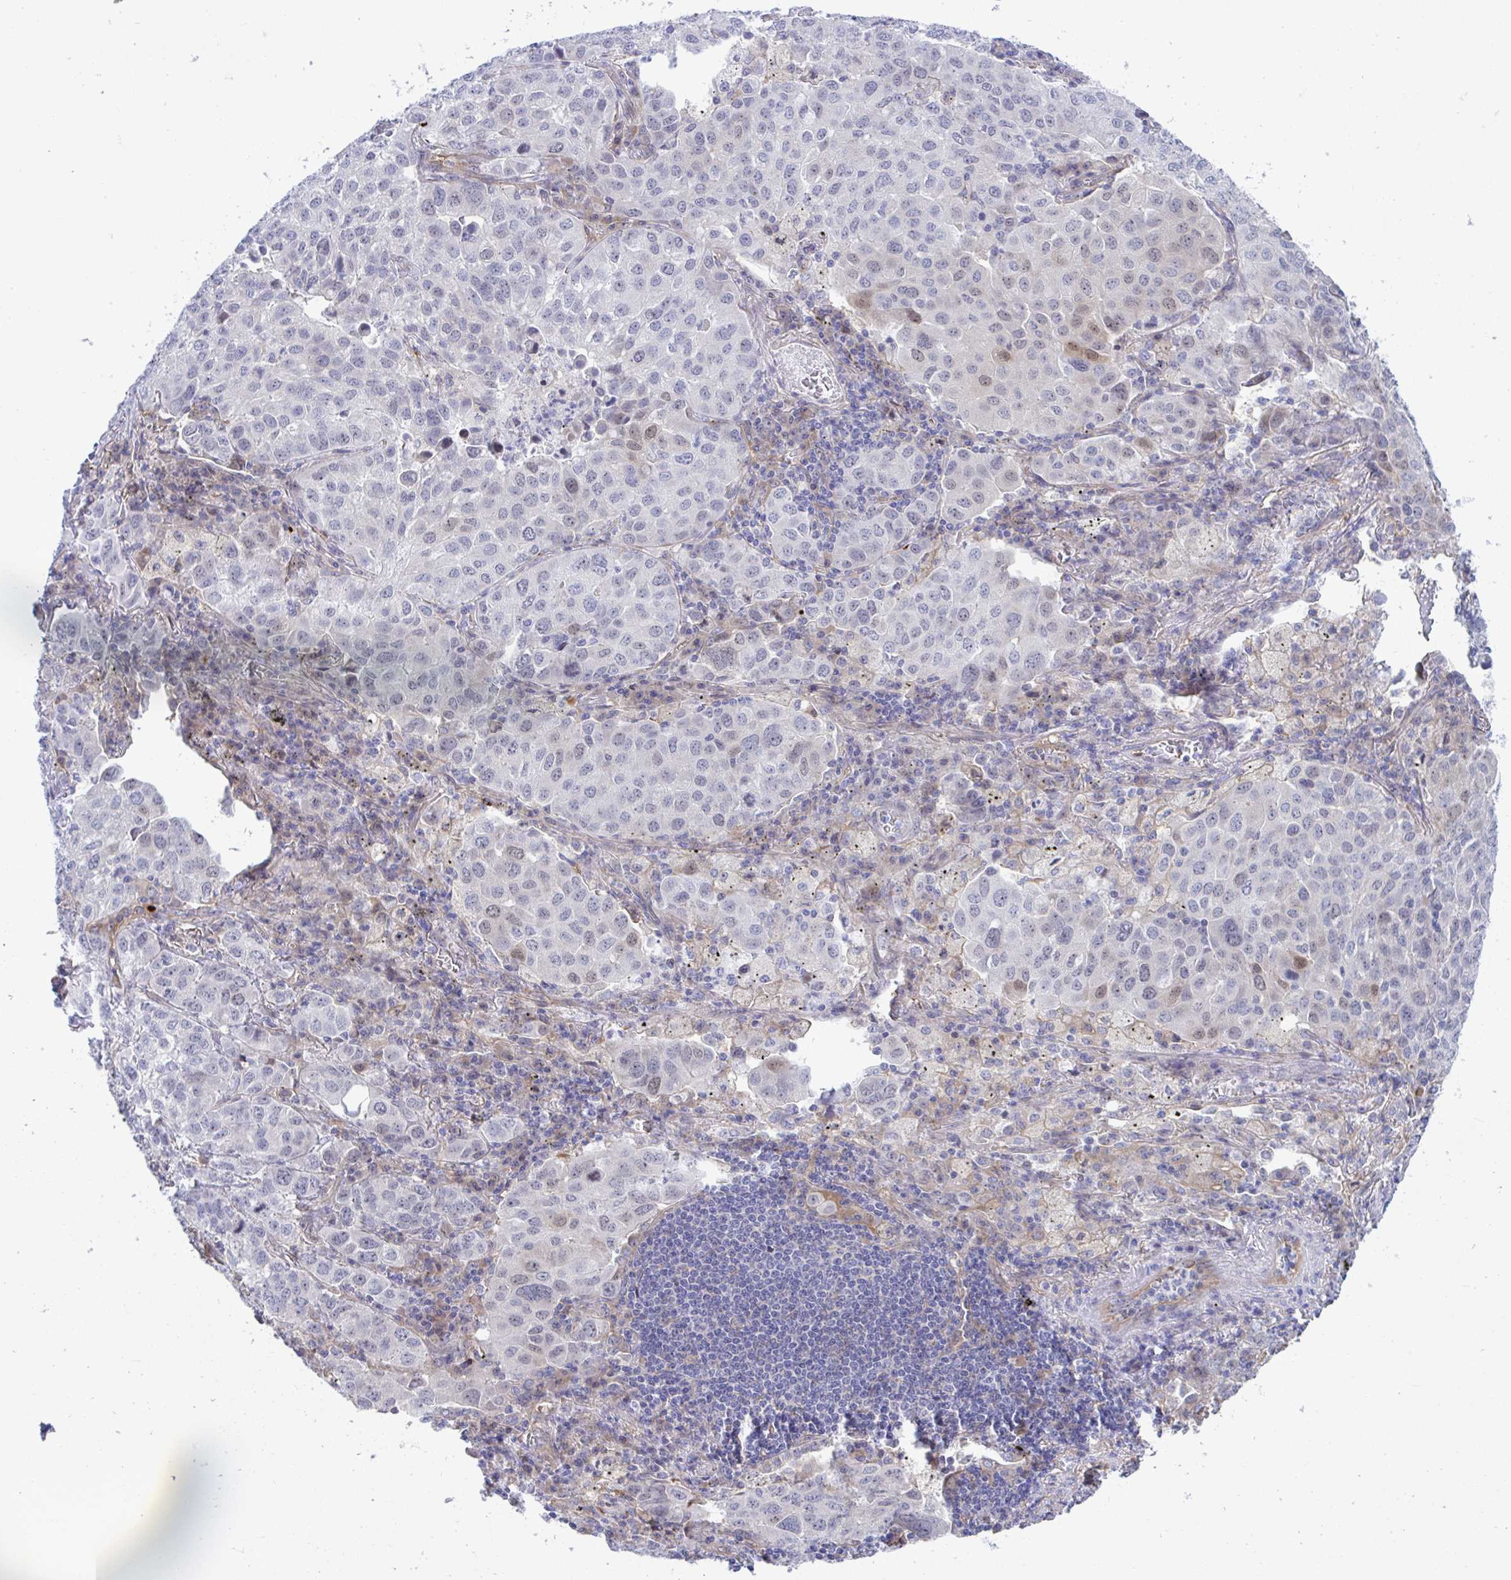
{"staining": {"intensity": "weak", "quantity": "<25%", "location": "cytoplasmic/membranous,nuclear"}, "tissue": "lung cancer", "cell_type": "Tumor cells", "image_type": "cancer", "snomed": [{"axis": "morphology", "description": "Adenocarcinoma, NOS"}, {"axis": "morphology", "description": "Adenocarcinoma, metastatic, NOS"}, {"axis": "topography", "description": "Lymph node"}, {"axis": "topography", "description": "Lung"}], "caption": "Tumor cells are negative for protein expression in human lung cancer.", "gene": "CENPQ", "patient": {"sex": "female", "age": 65}}